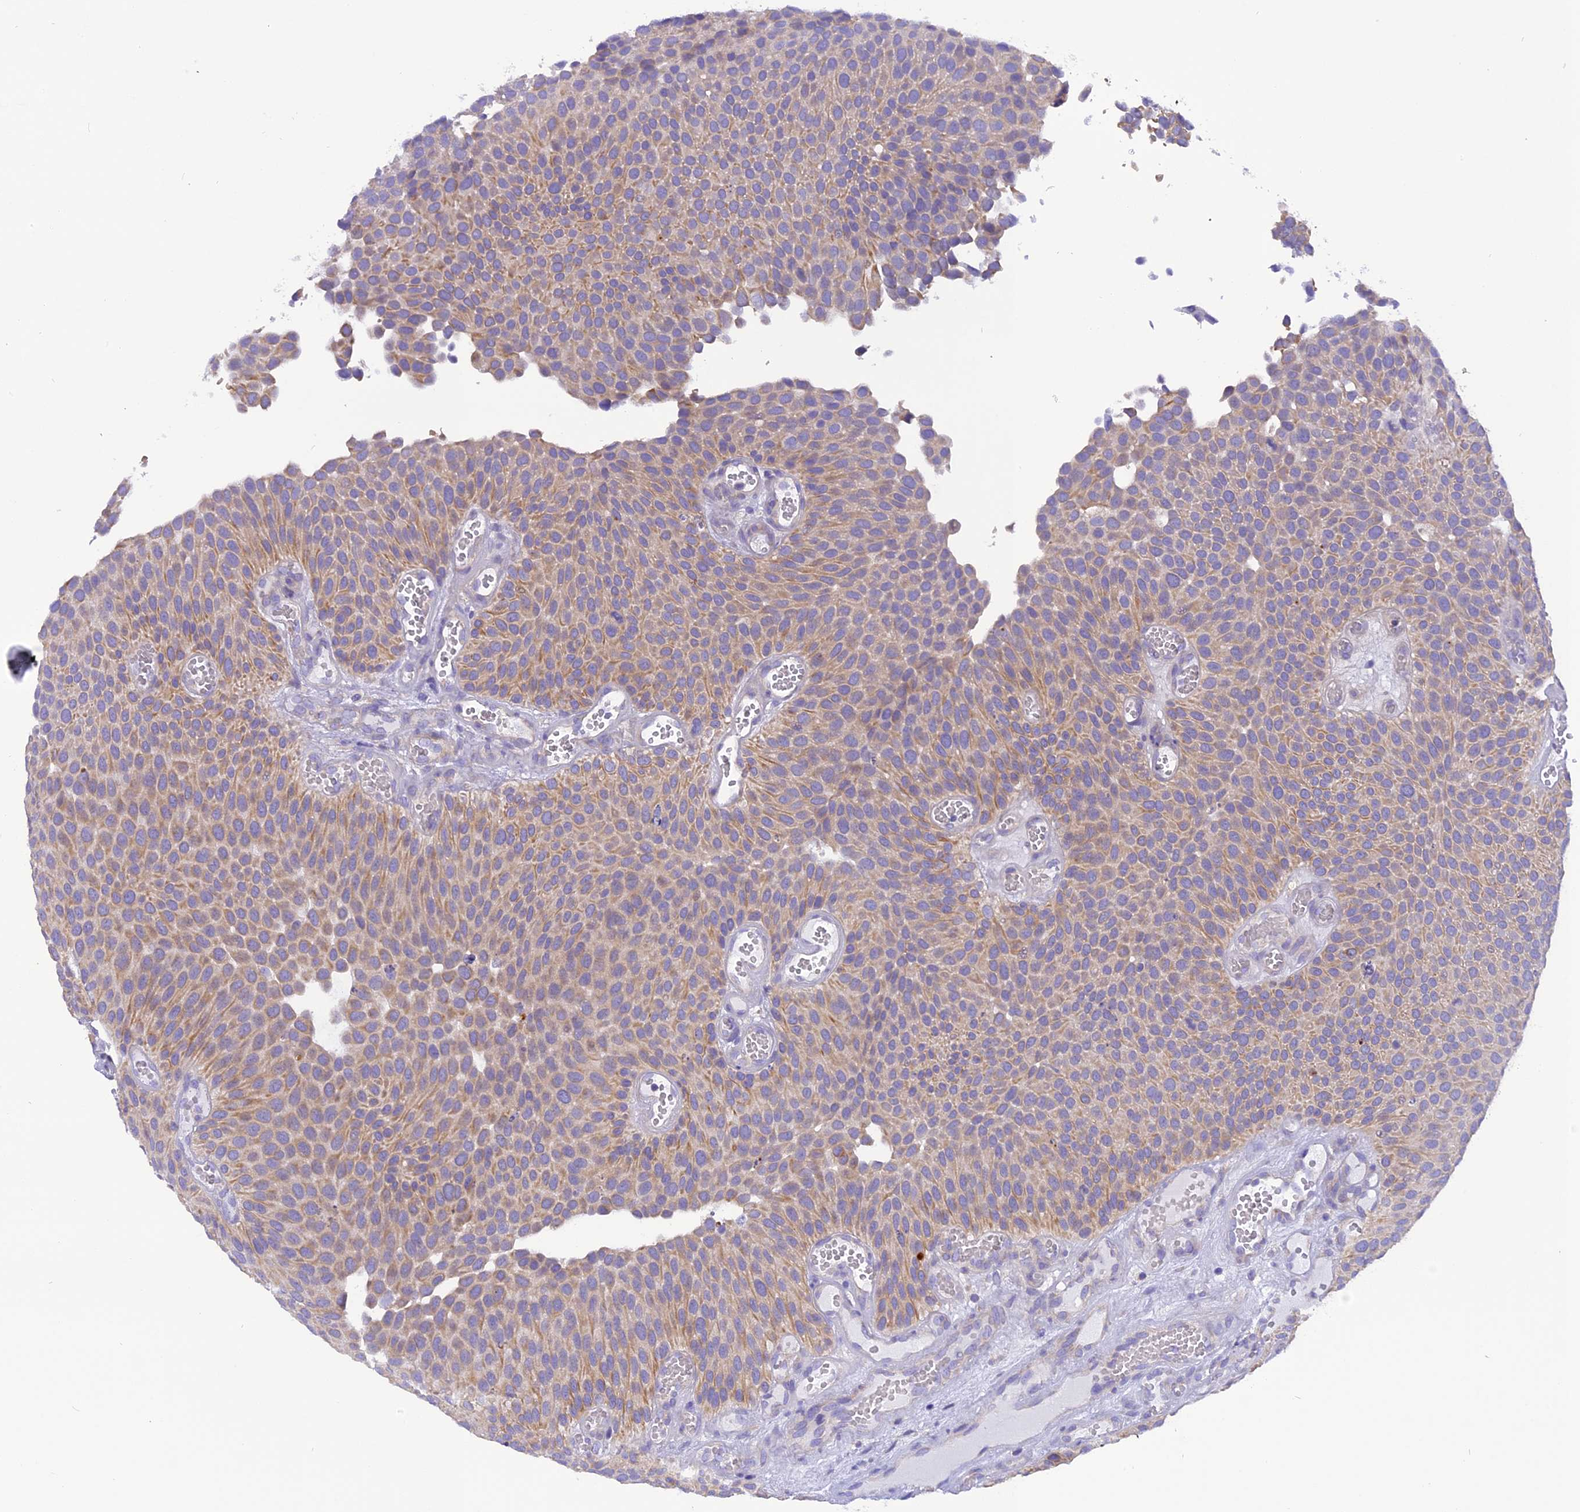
{"staining": {"intensity": "weak", "quantity": "25%-75%", "location": "cytoplasmic/membranous"}, "tissue": "urothelial cancer", "cell_type": "Tumor cells", "image_type": "cancer", "snomed": [{"axis": "morphology", "description": "Urothelial carcinoma, Low grade"}, {"axis": "topography", "description": "Urinary bladder"}], "caption": "Immunohistochemical staining of urothelial carcinoma (low-grade) demonstrates low levels of weak cytoplasmic/membranous protein expression in about 25%-75% of tumor cells.", "gene": "TRIM3", "patient": {"sex": "male", "age": 89}}